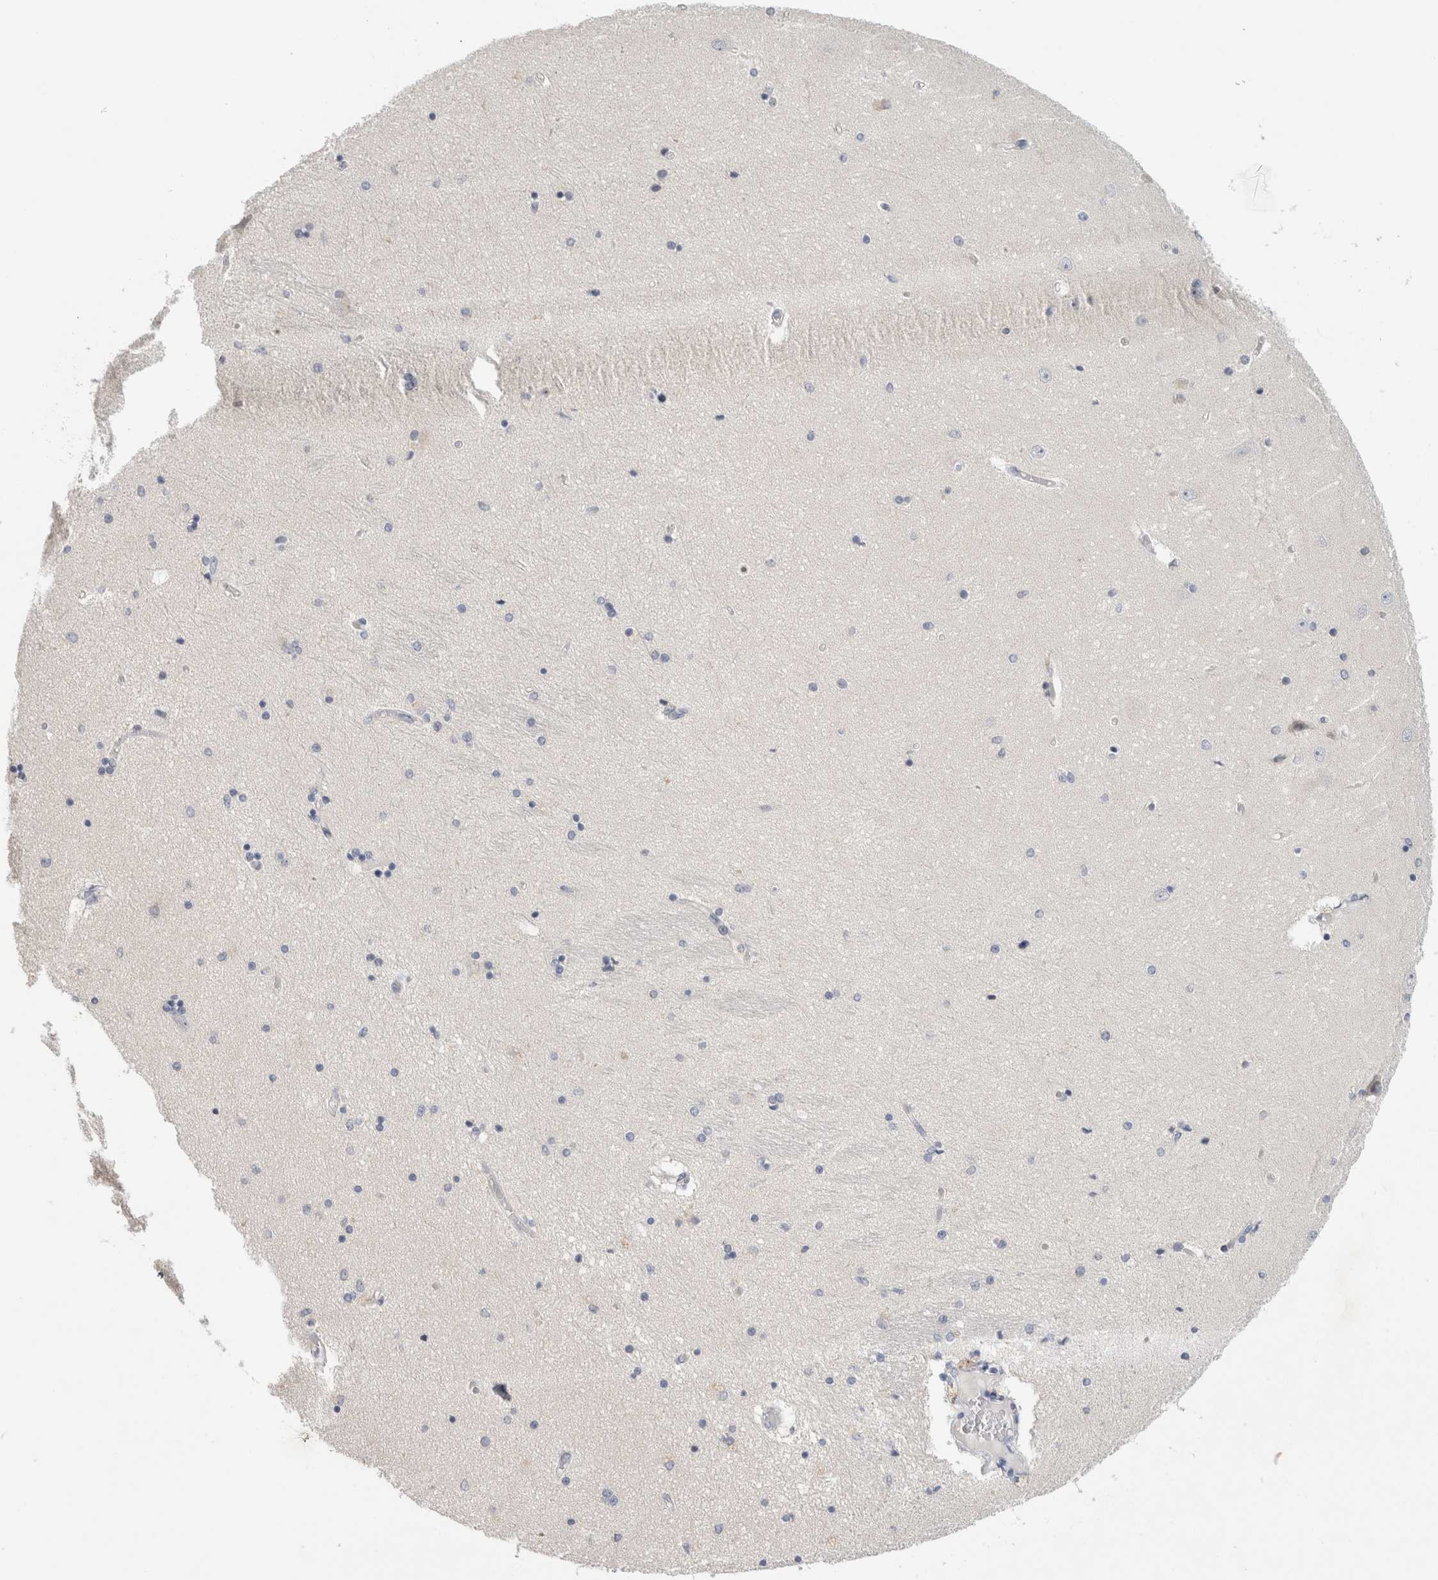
{"staining": {"intensity": "negative", "quantity": "none", "location": "none"}, "tissue": "hippocampus", "cell_type": "Glial cells", "image_type": "normal", "snomed": [{"axis": "morphology", "description": "Normal tissue, NOS"}, {"axis": "topography", "description": "Hippocampus"}], "caption": "An immunohistochemistry photomicrograph of unremarkable hippocampus is shown. There is no staining in glial cells of hippocampus. (Brightfield microscopy of DAB (3,3'-diaminobenzidine) immunohistochemistry (IHC) at high magnification).", "gene": "TONSL", "patient": {"sex": "female", "age": 54}}